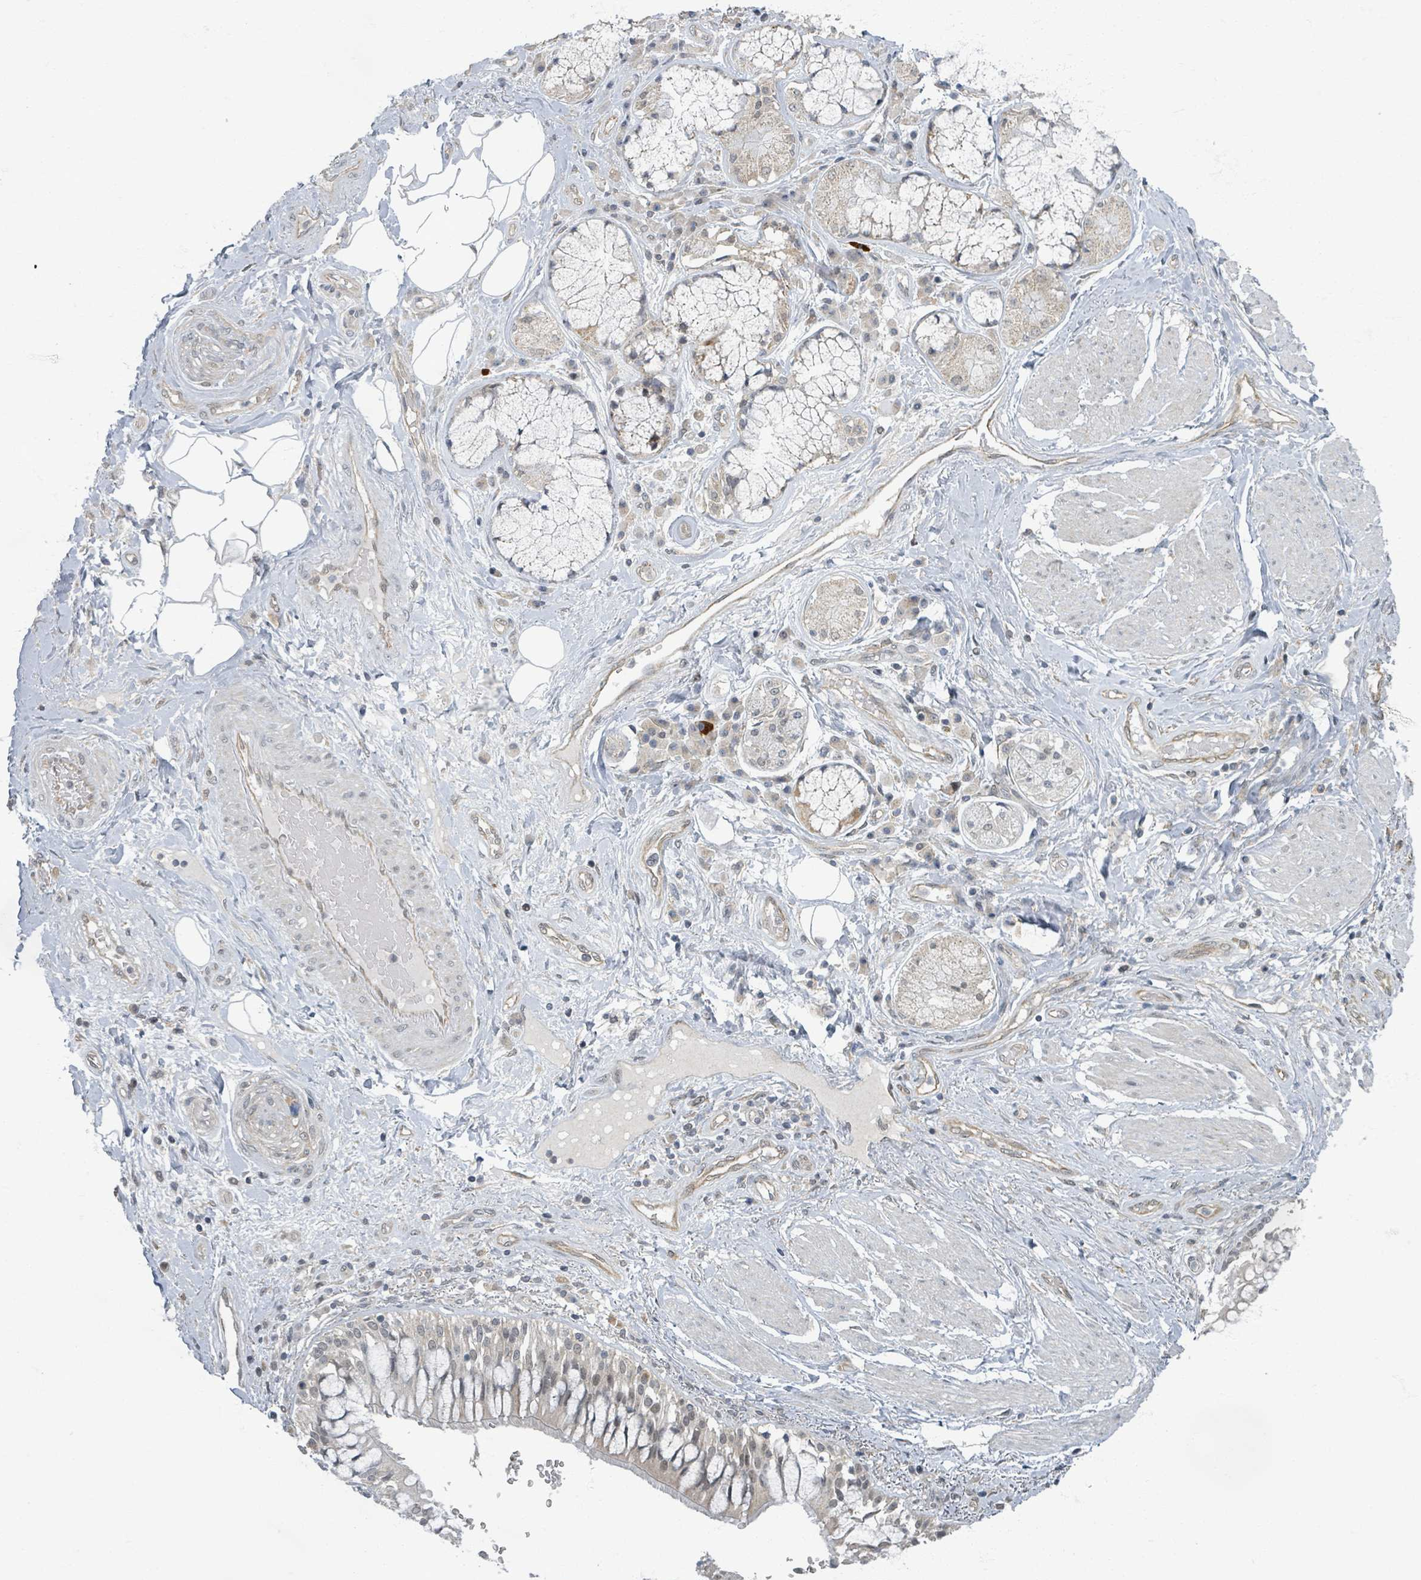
{"staining": {"intensity": "negative", "quantity": "none", "location": "none"}, "tissue": "adipose tissue", "cell_type": "Adipocytes", "image_type": "normal", "snomed": [{"axis": "morphology", "description": "Normal tissue, NOS"}, {"axis": "morphology", "description": "Squamous cell carcinoma, NOS"}, {"axis": "topography", "description": "Bronchus"}, {"axis": "topography", "description": "Lung"}], "caption": "Immunohistochemical staining of benign human adipose tissue demonstrates no significant positivity in adipocytes. The staining was performed using DAB to visualize the protein expression in brown, while the nuclei were stained in blue with hematoxylin (Magnification: 20x).", "gene": "INTS15", "patient": {"sex": "male", "age": 64}}